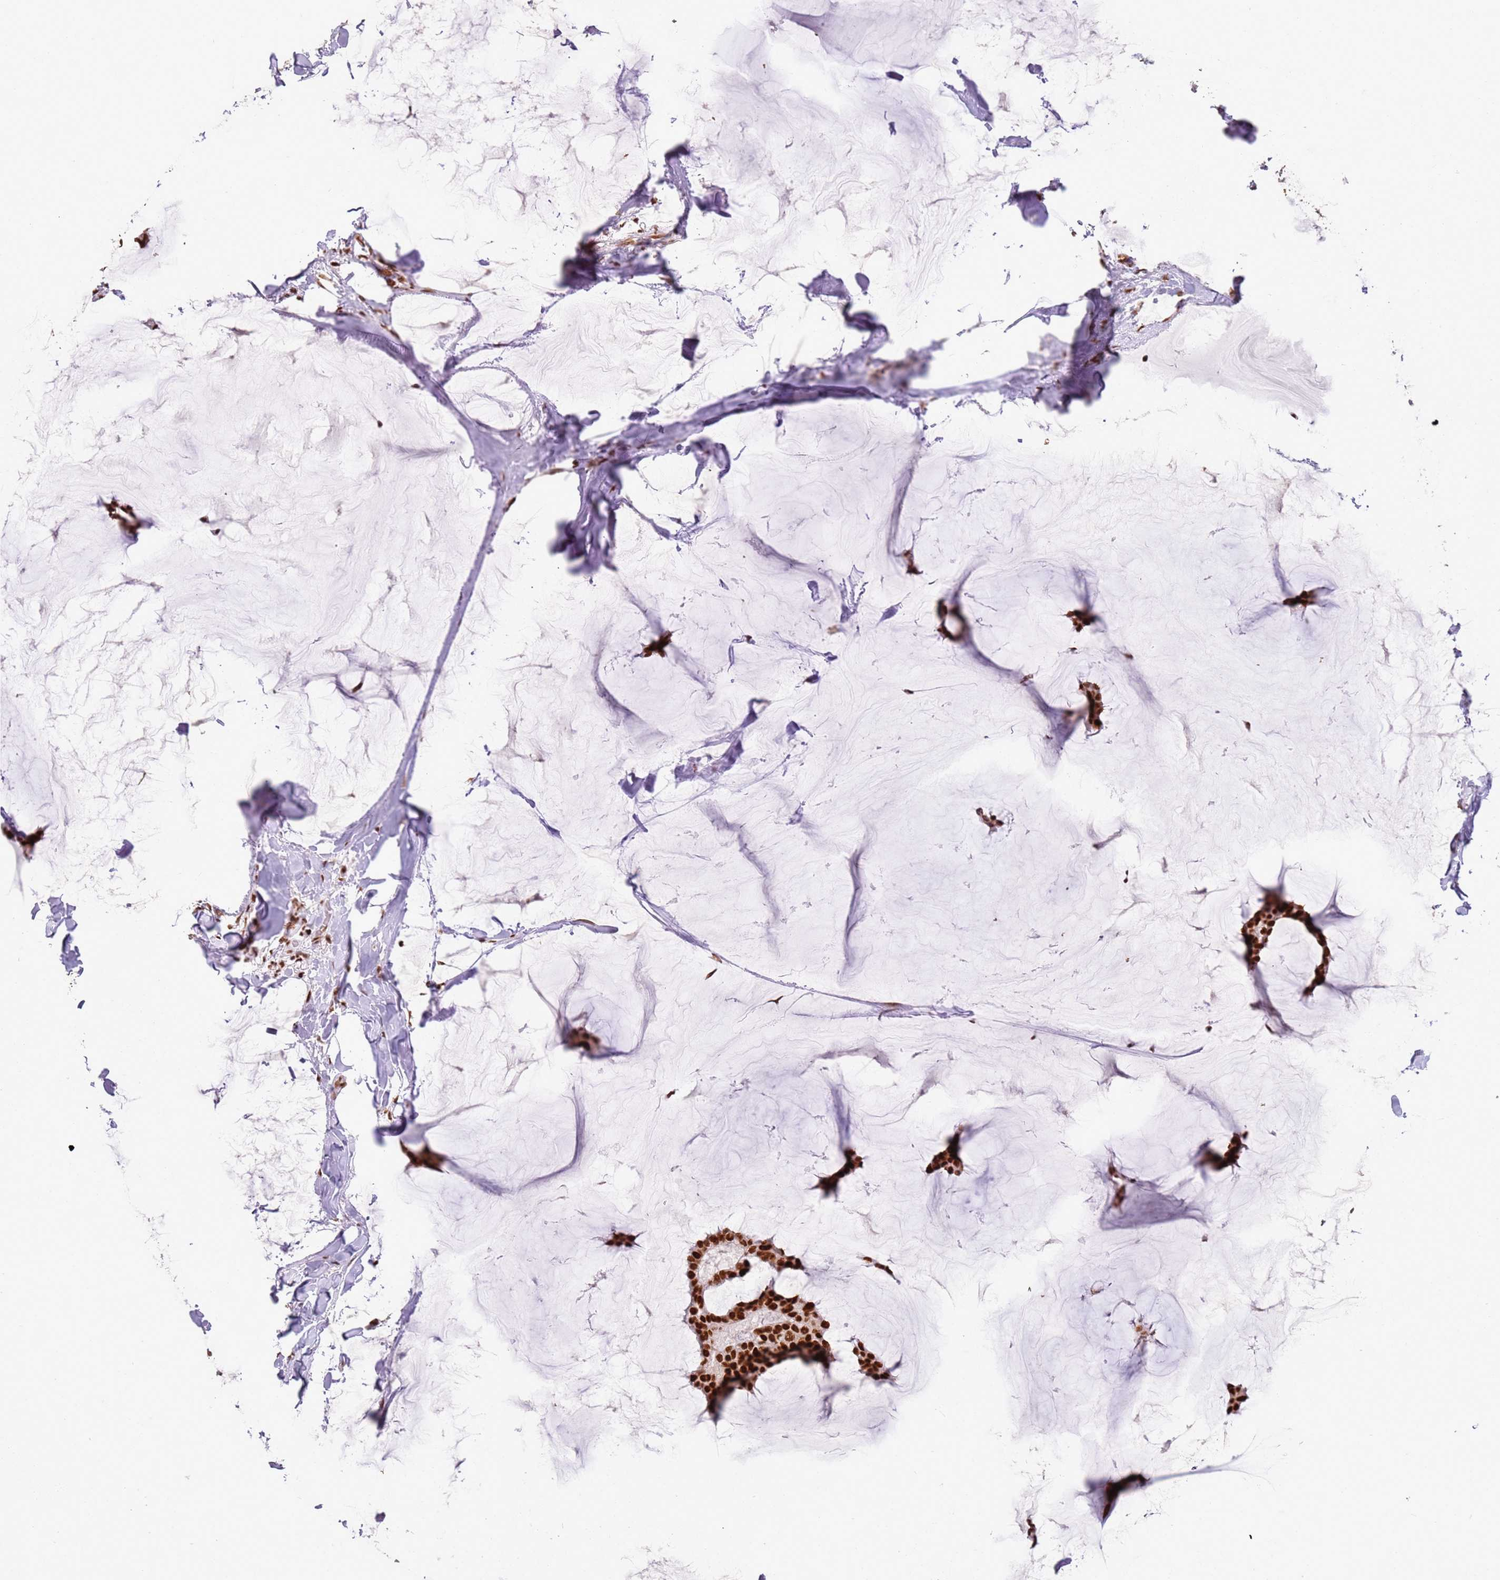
{"staining": {"intensity": "strong", "quantity": ">75%", "location": "nuclear"}, "tissue": "breast cancer", "cell_type": "Tumor cells", "image_type": "cancer", "snomed": [{"axis": "morphology", "description": "Duct carcinoma"}, {"axis": "topography", "description": "Breast"}], "caption": "Immunohistochemical staining of human intraductal carcinoma (breast) demonstrates high levels of strong nuclear protein positivity in approximately >75% of tumor cells.", "gene": "TENT4A", "patient": {"sex": "female", "age": 93}}